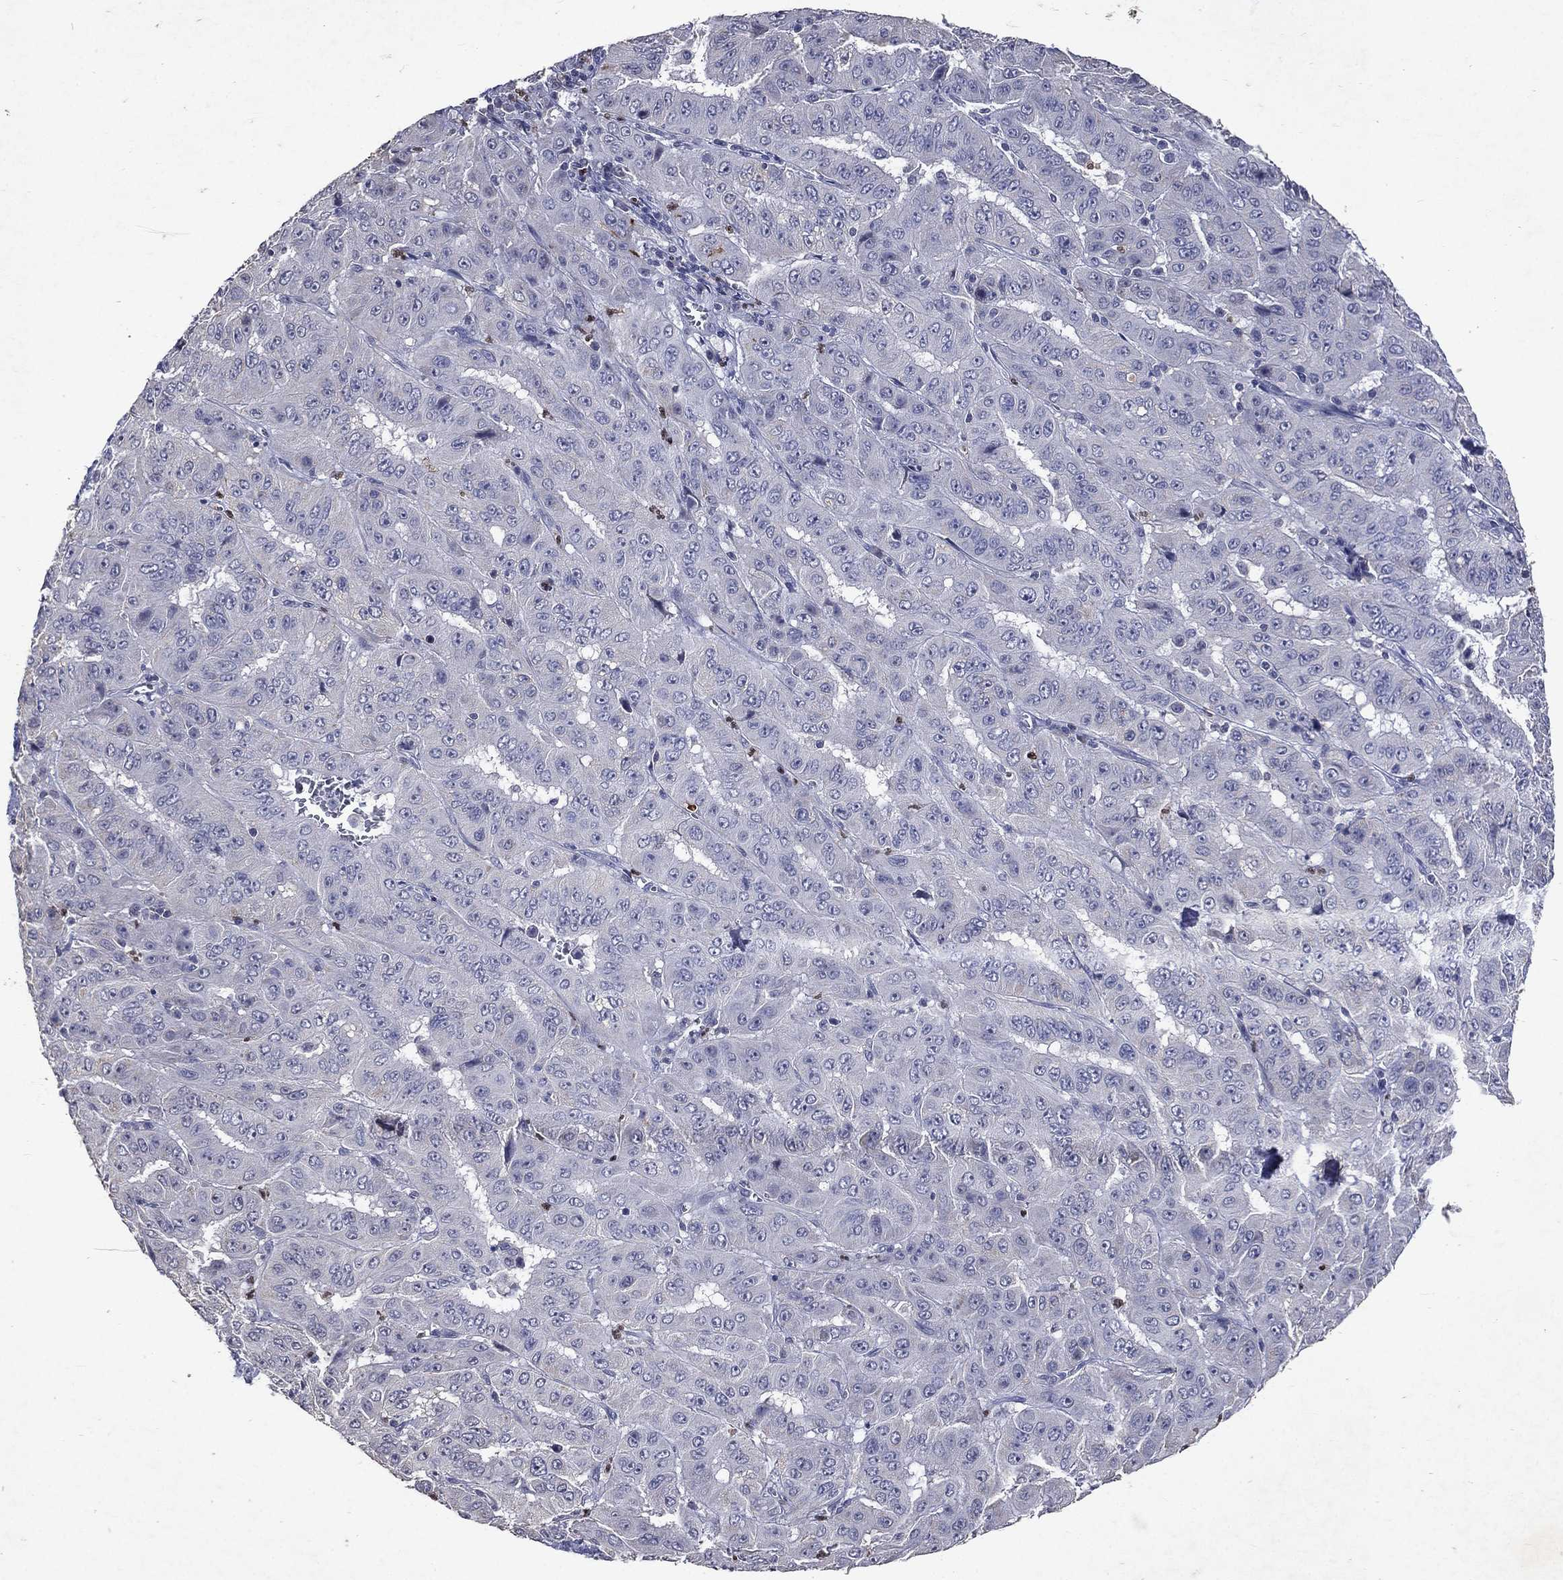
{"staining": {"intensity": "moderate", "quantity": "<25%", "location": "cytoplasmic/membranous"}, "tissue": "pancreatic cancer", "cell_type": "Tumor cells", "image_type": "cancer", "snomed": [{"axis": "morphology", "description": "Adenocarcinoma, NOS"}, {"axis": "topography", "description": "Pancreas"}], "caption": "About <25% of tumor cells in pancreatic cancer display moderate cytoplasmic/membranous protein staining as visualized by brown immunohistochemical staining.", "gene": "SLC34A2", "patient": {"sex": "male", "age": 63}}